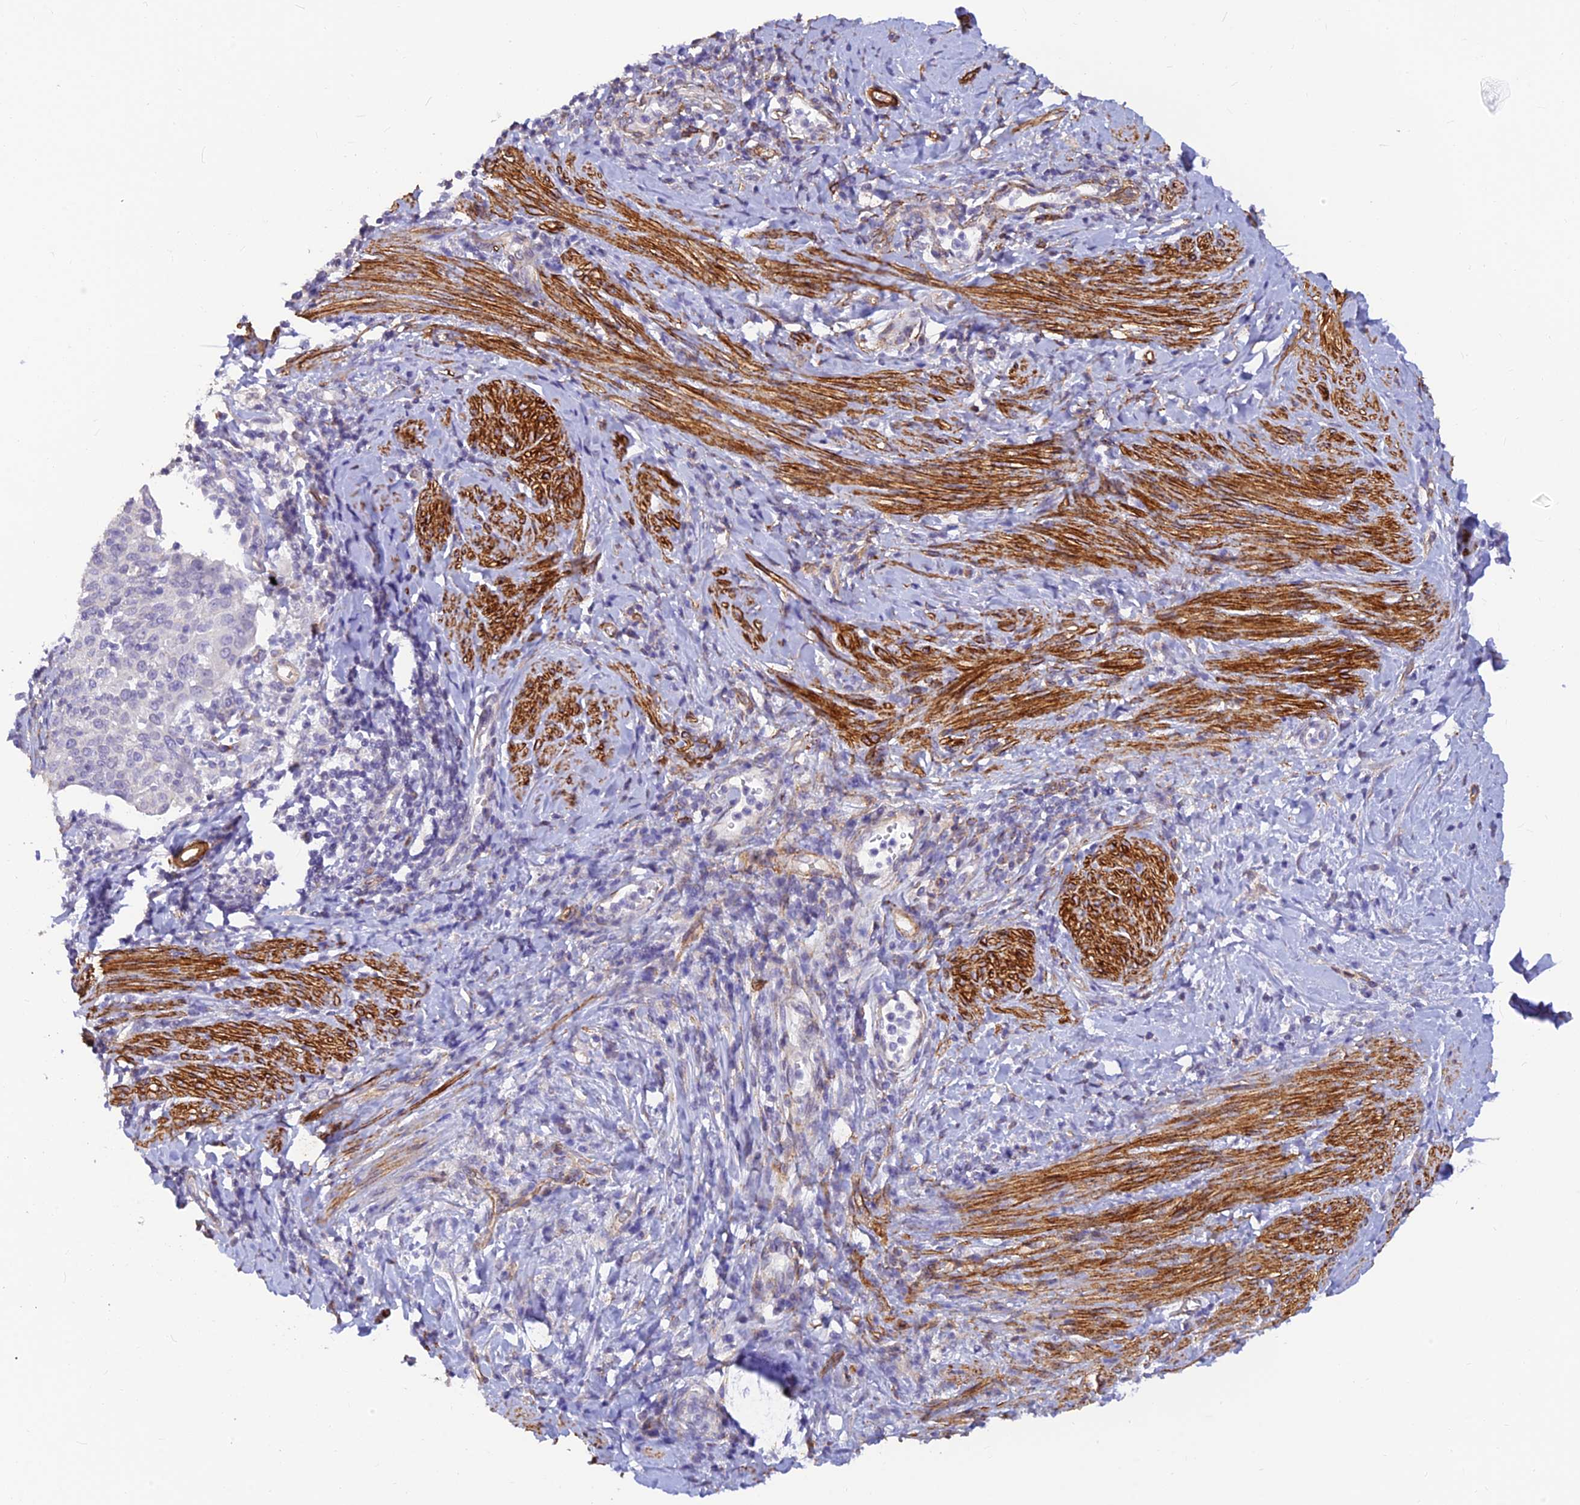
{"staining": {"intensity": "negative", "quantity": "none", "location": "none"}, "tissue": "cervical cancer", "cell_type": "Tumor cells", "image_type": "cancer", "snomed": [{"axis": "morphology", "description": "Squamous cell carcinoma, NOS"}, {"axis": "topography", "description": "Cervix"}], "caption": "Immunohistochemistry of squamous cell carcinoma (cervical) reveals no staining in tumor cells.", "gene": "ALDH1L2", "patient": {"sex": "female", "age": 52}}